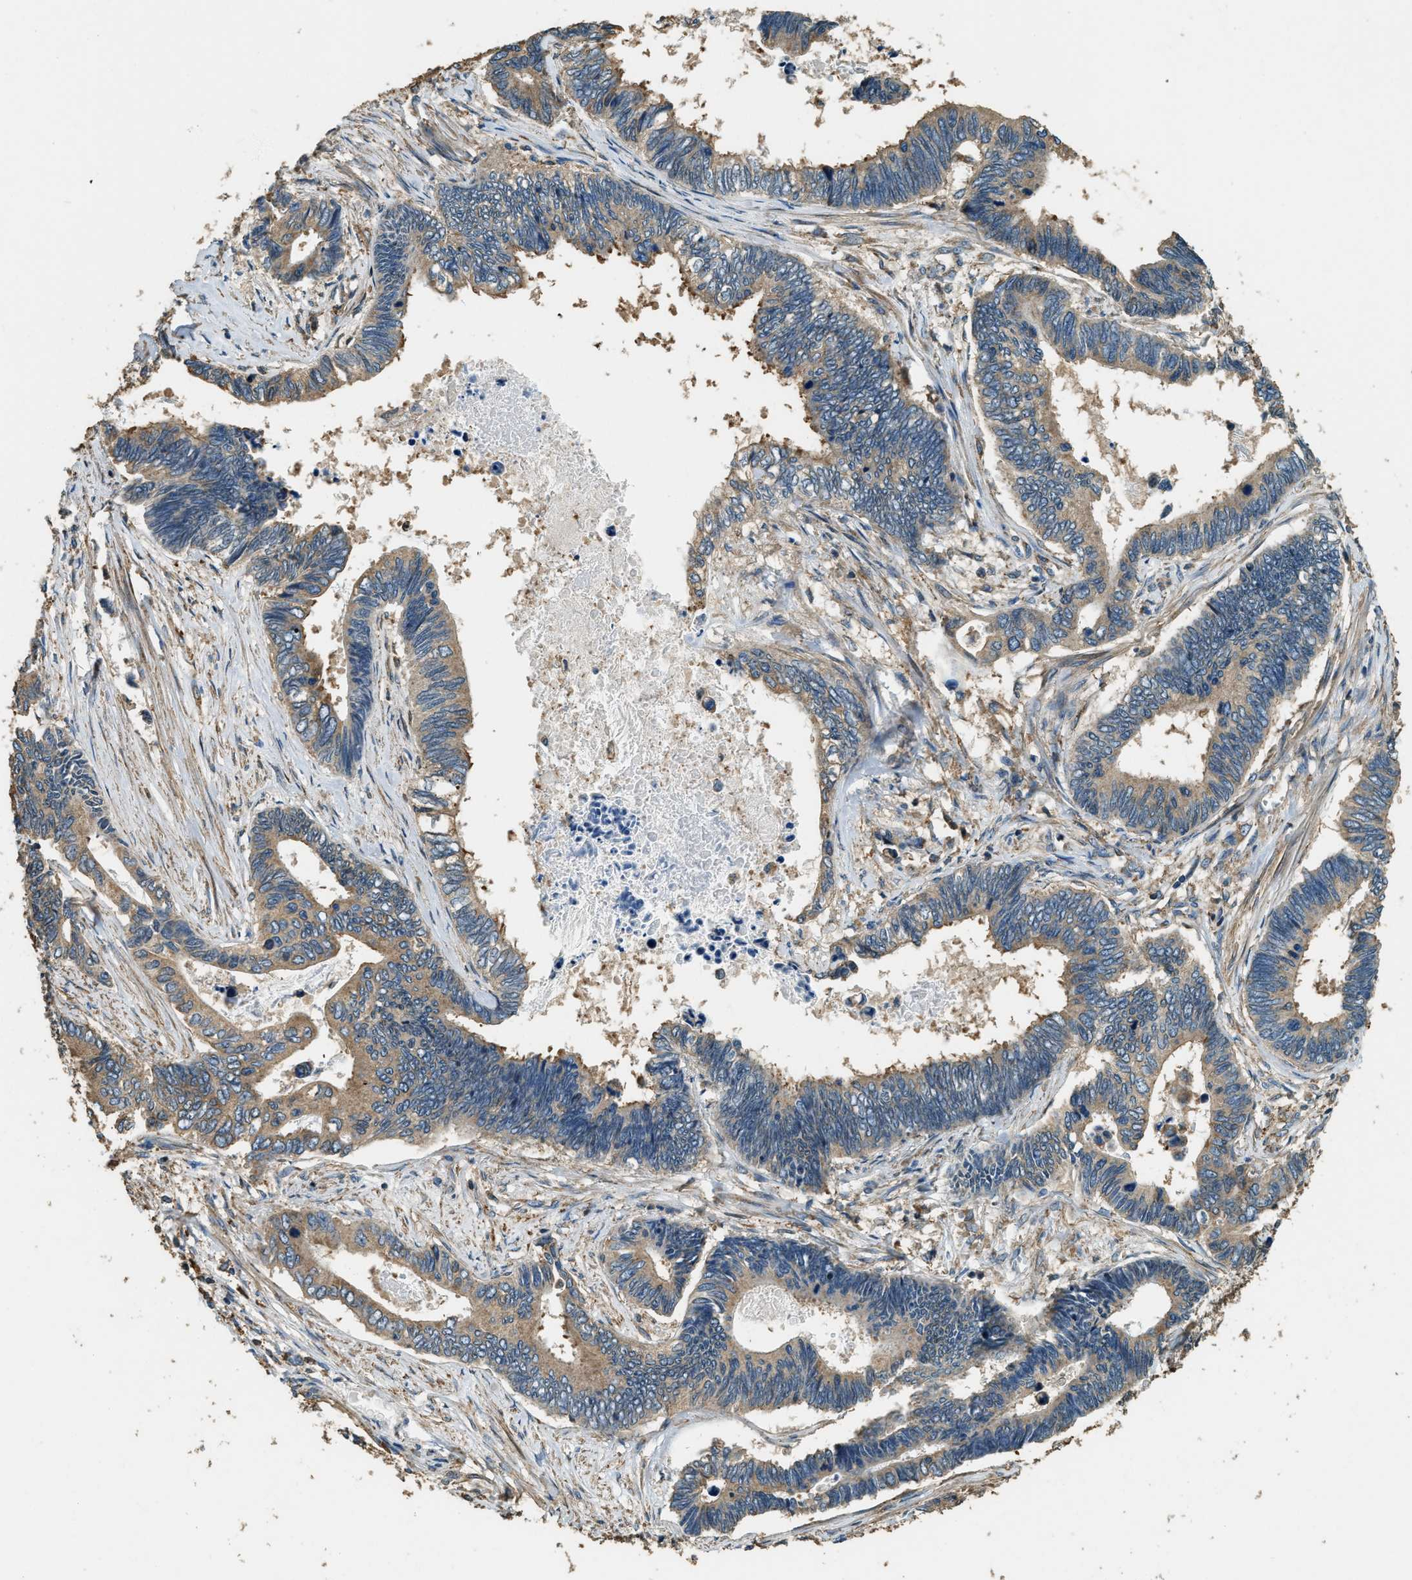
{"staining": {"intensity": "moderate", "quantity": ">75%", "location": "cytoplasmic/membranous"}, "tissue": "pancreatic cancer", "cell_type": "Tumor cells", "image_type": "cancer", "snomed": [{"axis": "morphology", "description": "Adenocarcinoma, NOS"}, {"axis": "topography", "description": "Pancreas"}], "caption": "Brown immunohistochemical staining in human pancreatic adenocarcinoma demonstrates moderate cytoplasmic/membranous expression in about >75% of tumor cells. The protein of interest is shown in brown color, while the nuclei are stained blue.", "gene": "ERGIC1", "patient": {"sex": "female", "age": 70}}